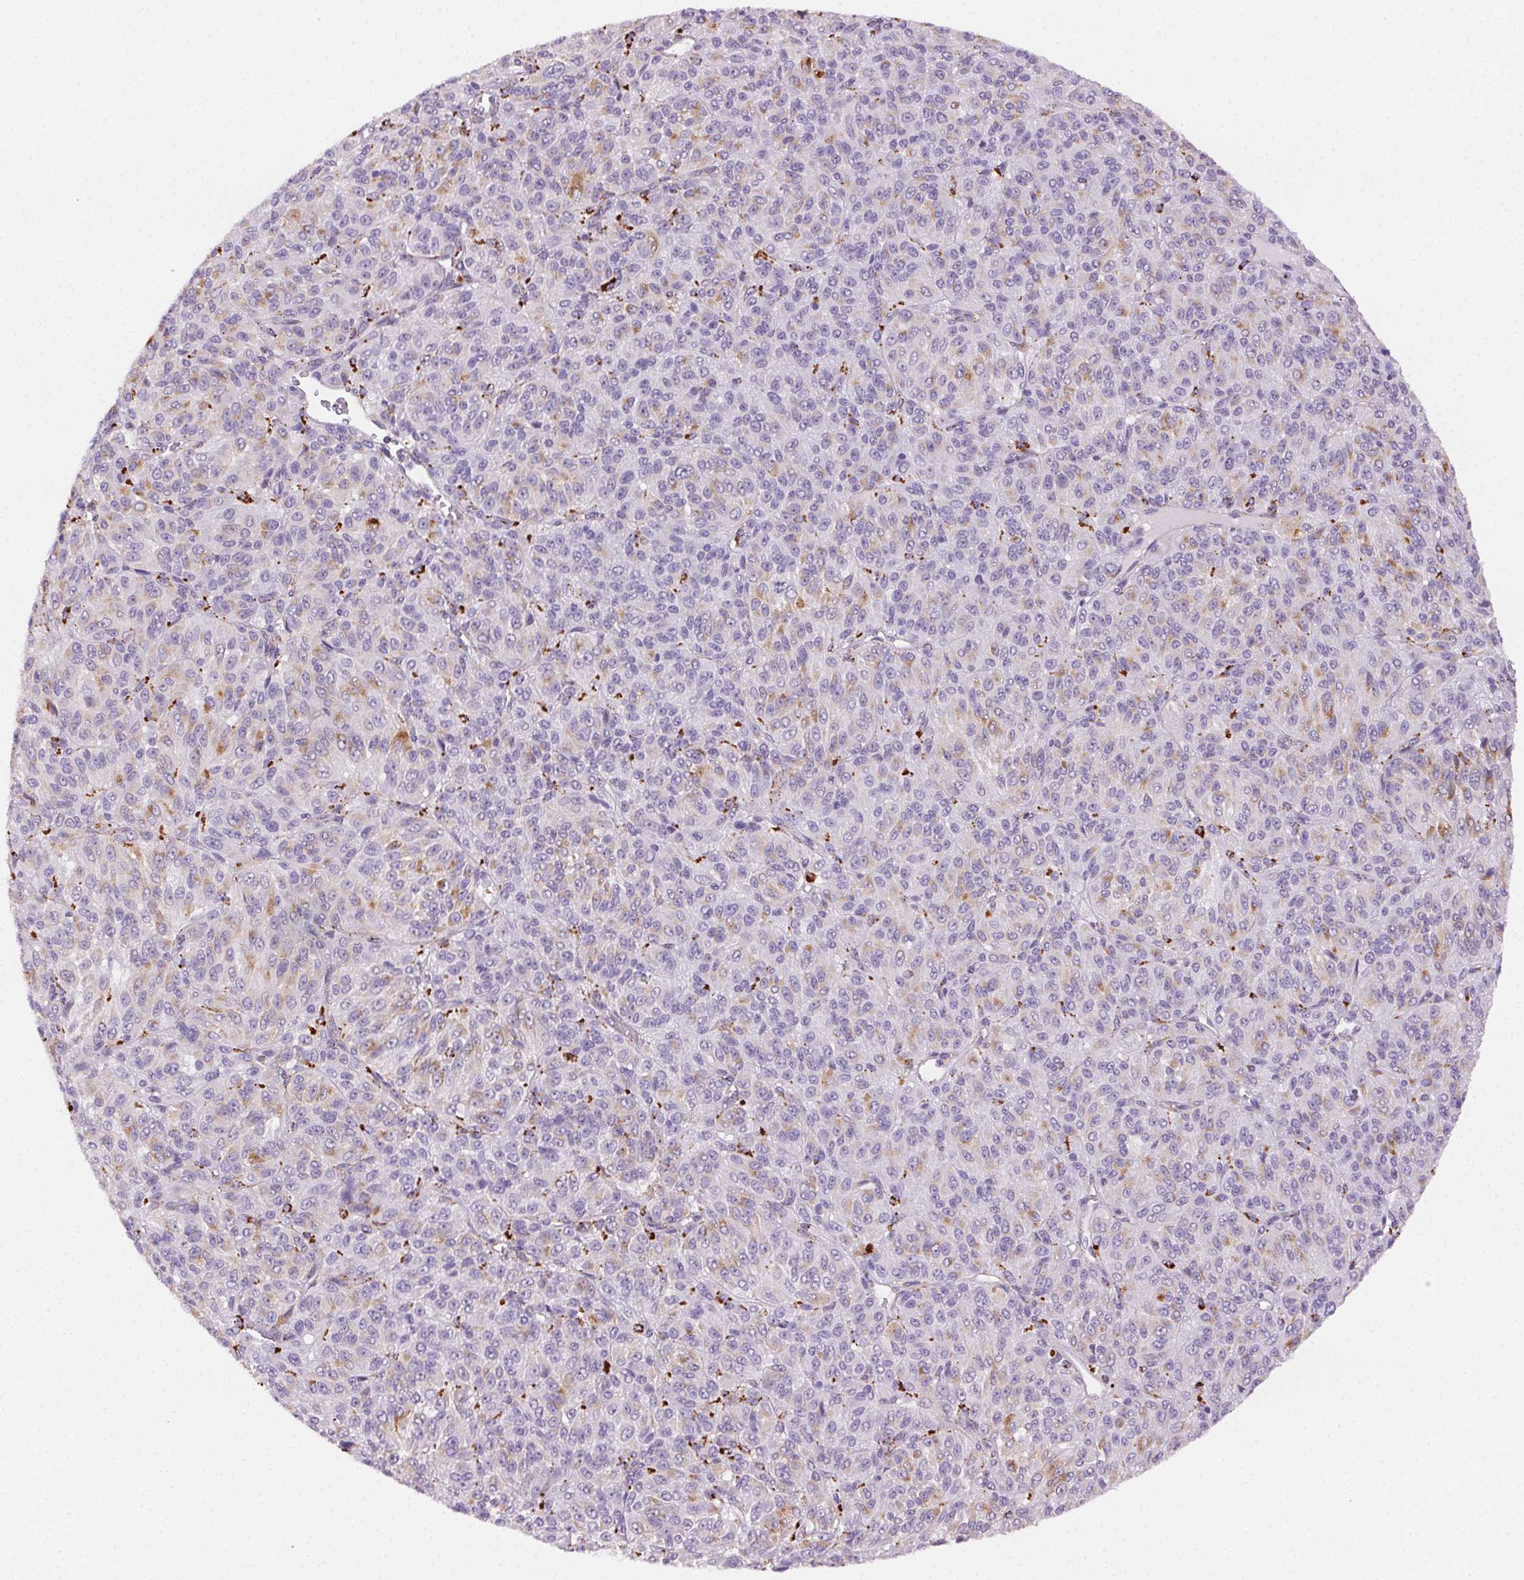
{"staining": {"intensity": "weak", "quantity": "<25%", "location": "cytoplasmic/membranous"}, "tissue": "melanoma", "cell_type": "Tumor cells", "image_type": "cancer", "snomed": [{"axis": "morphology", "description": "Malignant melanoma, Metastatic site"}, {"axis": "topography", "description": "Brain"}], "caption": "Immunohistochemistry image of neoplastic tissue: malignant melanoma (metastatic site) stained with DAB demonstrates no significant protein staining in tumor cells.", "gene": "SCPEP1", "patient": {"sex": "female", "age": 56}}